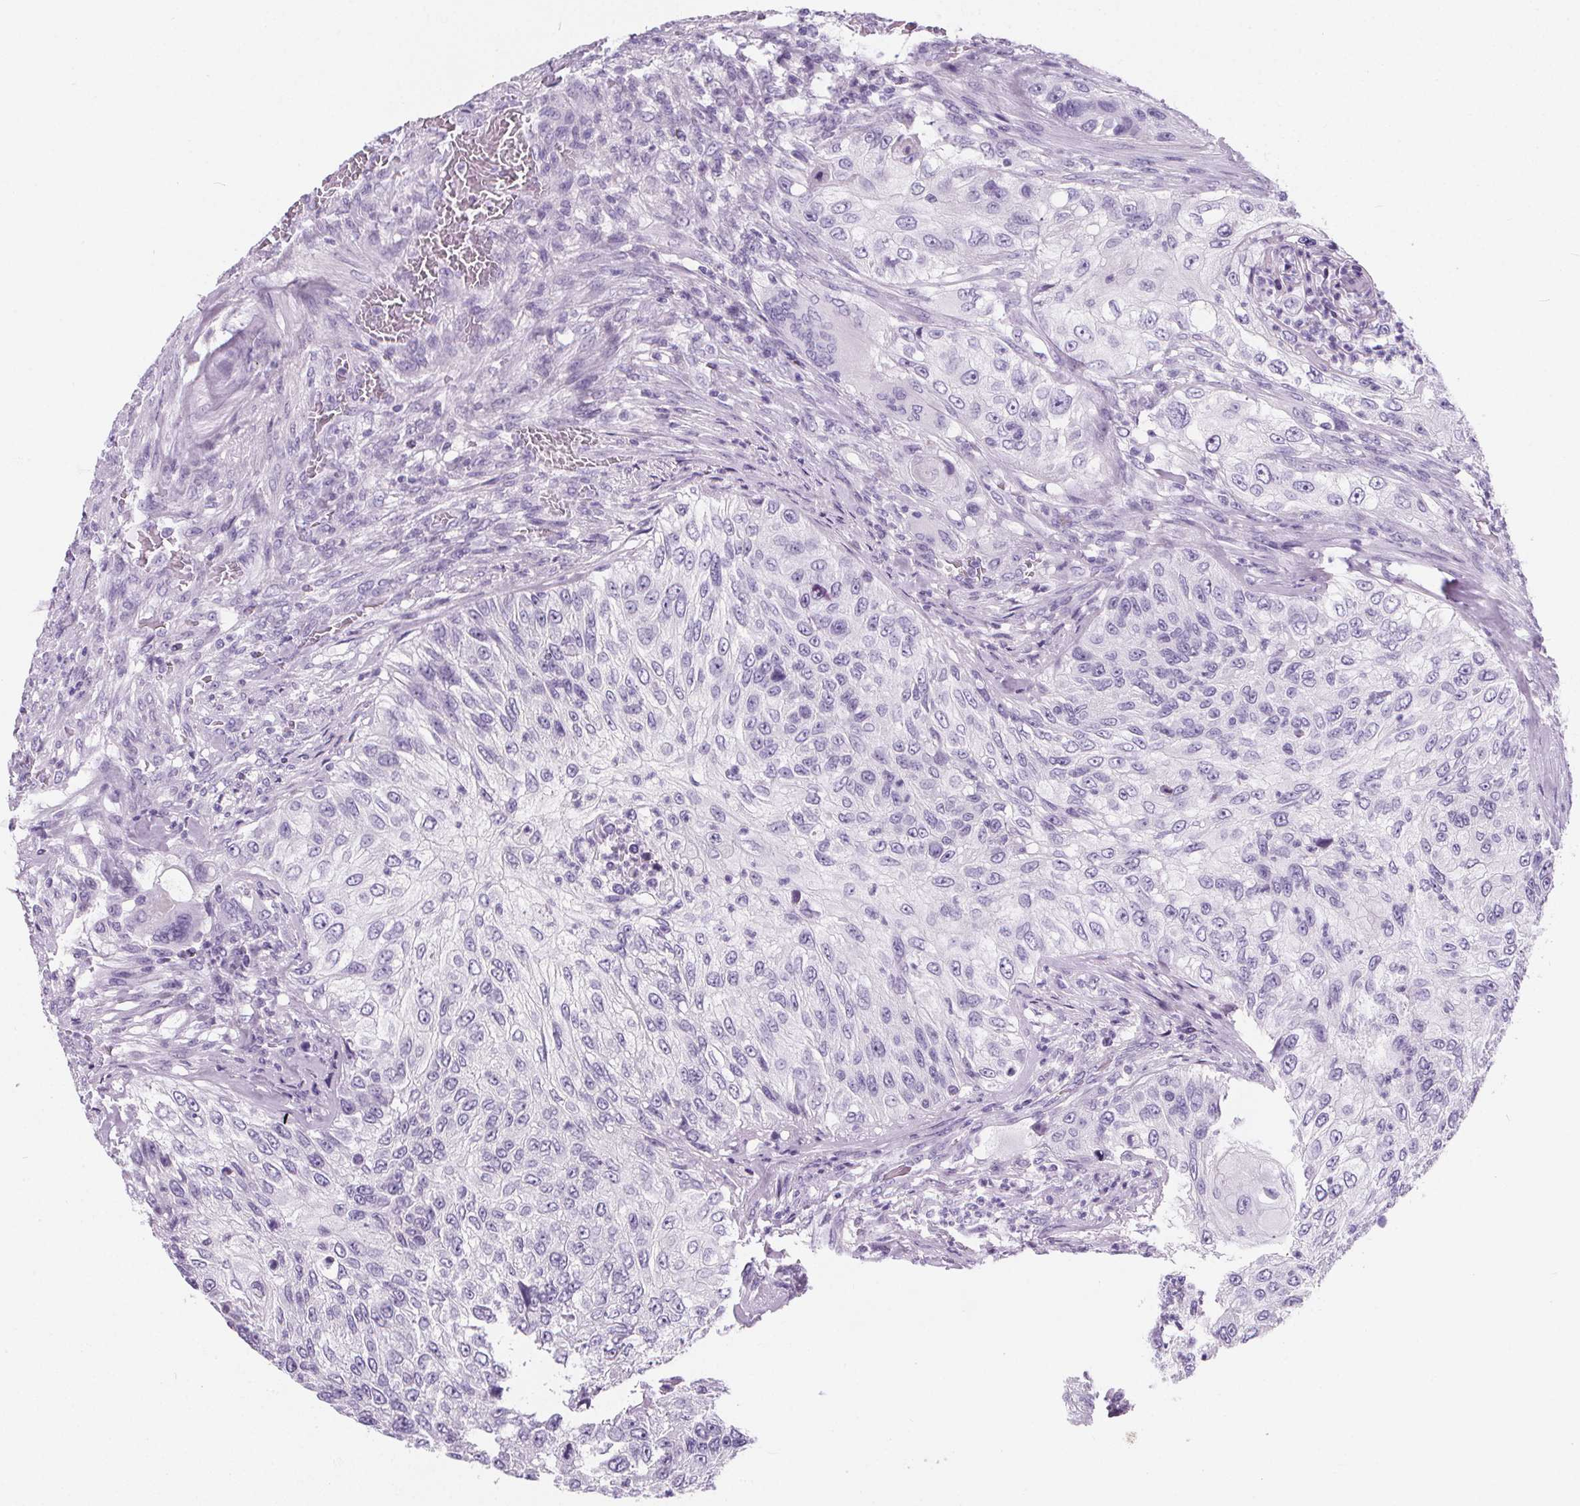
{"staining": {"intensity": "negative", "quantity": "none", "location": "none"}, "tissue": "urothelial cancer", "cell_type": "Tumor cells", "image_type": "cancer", "snomed": [{"axis": "morphology", "description": "Urothelial carcinoma, High grade"}, {"axis": "topography", "description": "Urinary bladder"}], "caption": "High power microscopy photomicrograph of an IHC photomicrograph of high-grade urothelial carcinoma, revealing no significant expression in tumor cells.", "gene": "ADRB1", "patient": {"sex": "female", "age": 60}}